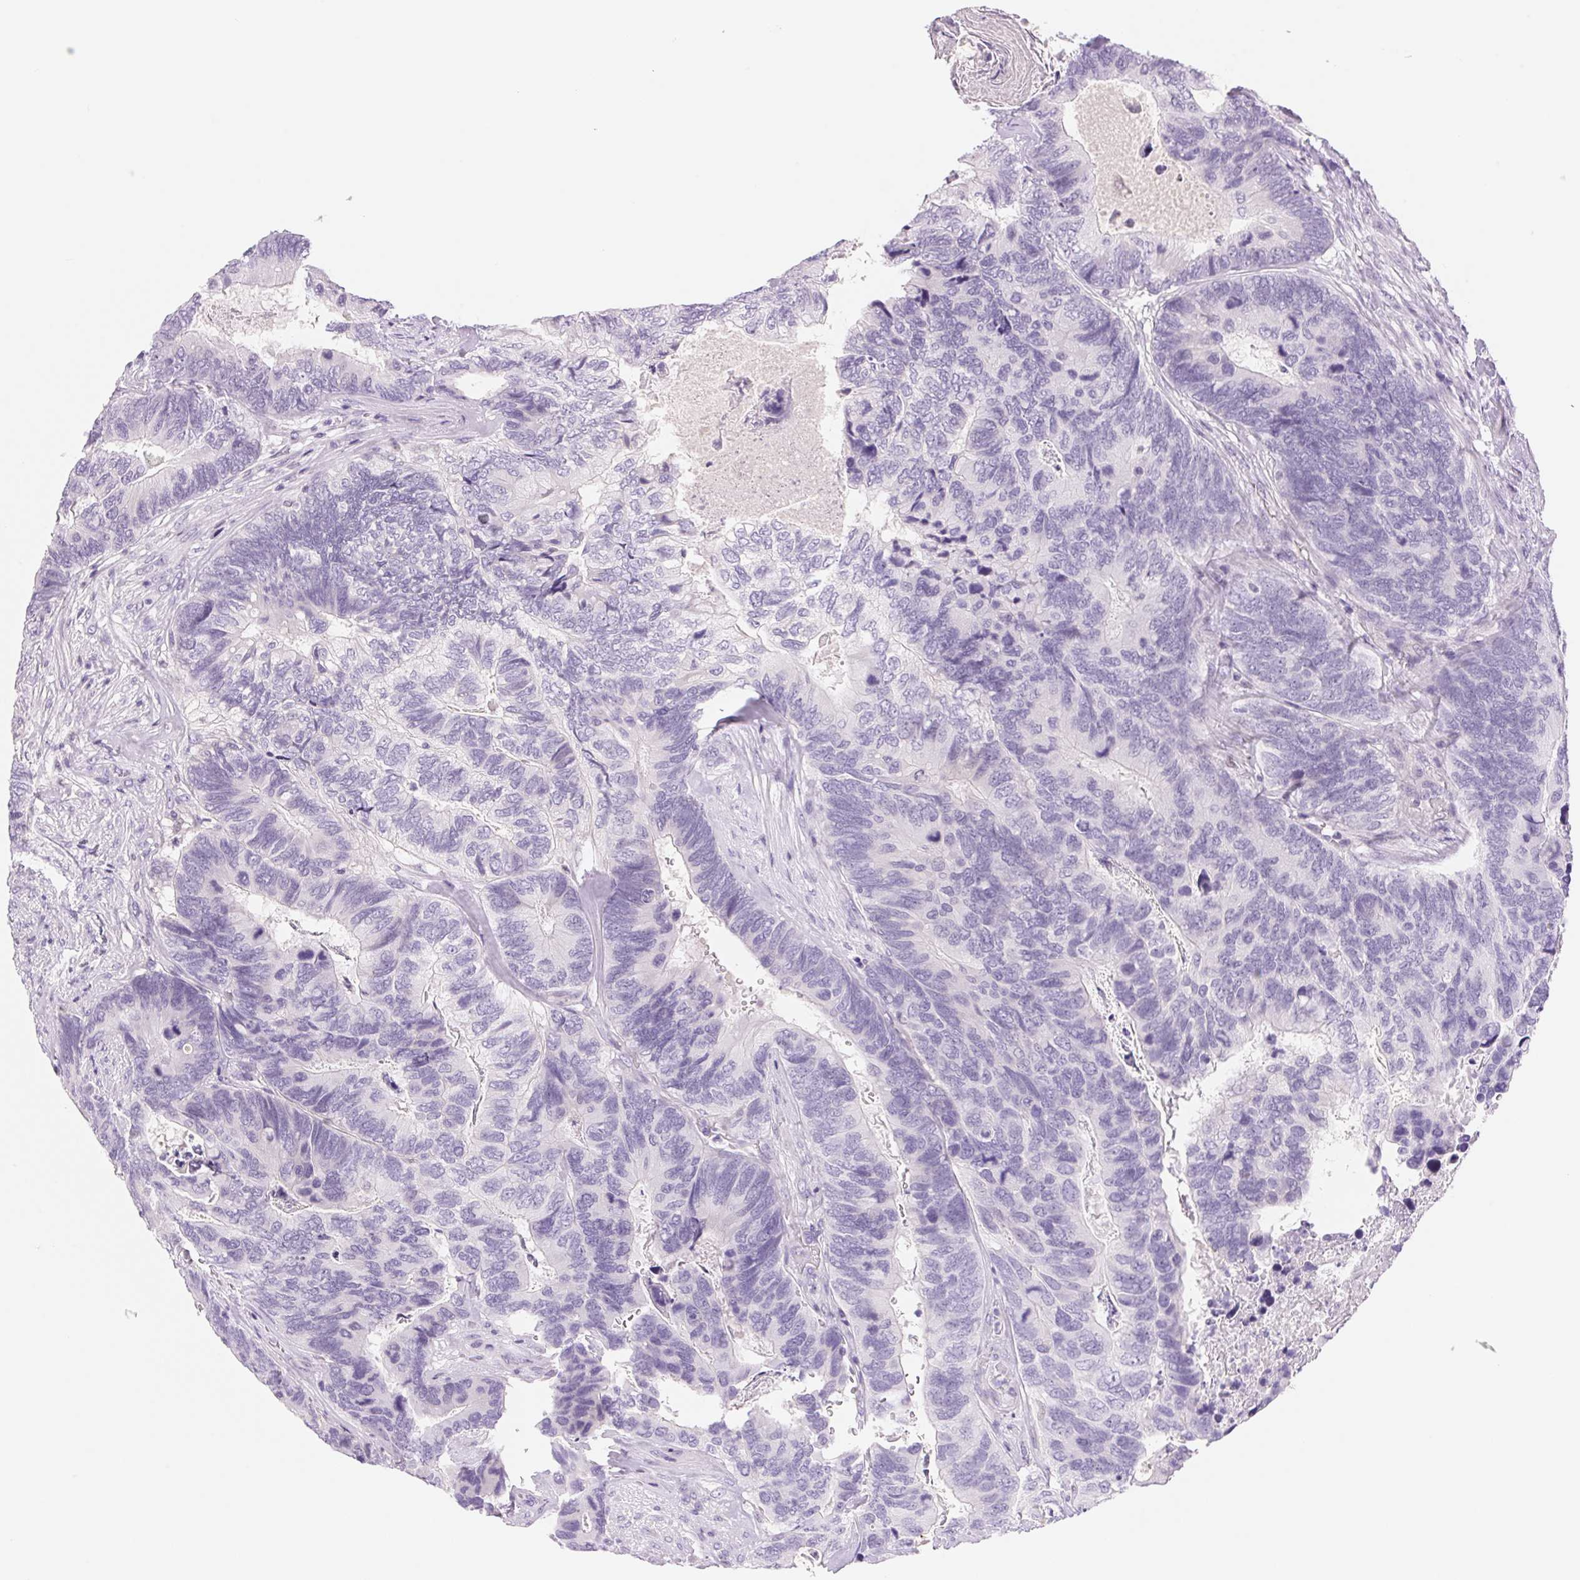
{"staining": {"intensity": "negative", "quantity": "none", "location": "none"}, "tissue": "breast cancer", "cell_type": "Tumor cells", "image_type": "cancer", "snomed": [{"axis": "morphology", "description": "Lobular carcinoma"}, {"axis": "topography", "description": "Breast"}], "caption": "An immunohistochemistry (IHC) image of lobular carcinoma (breast) is shown. There is no staining in tumor cells of lobular carcinoma (breast).", "gene": "ASGR2", "patient": {"sex": "female", "age": 59}}